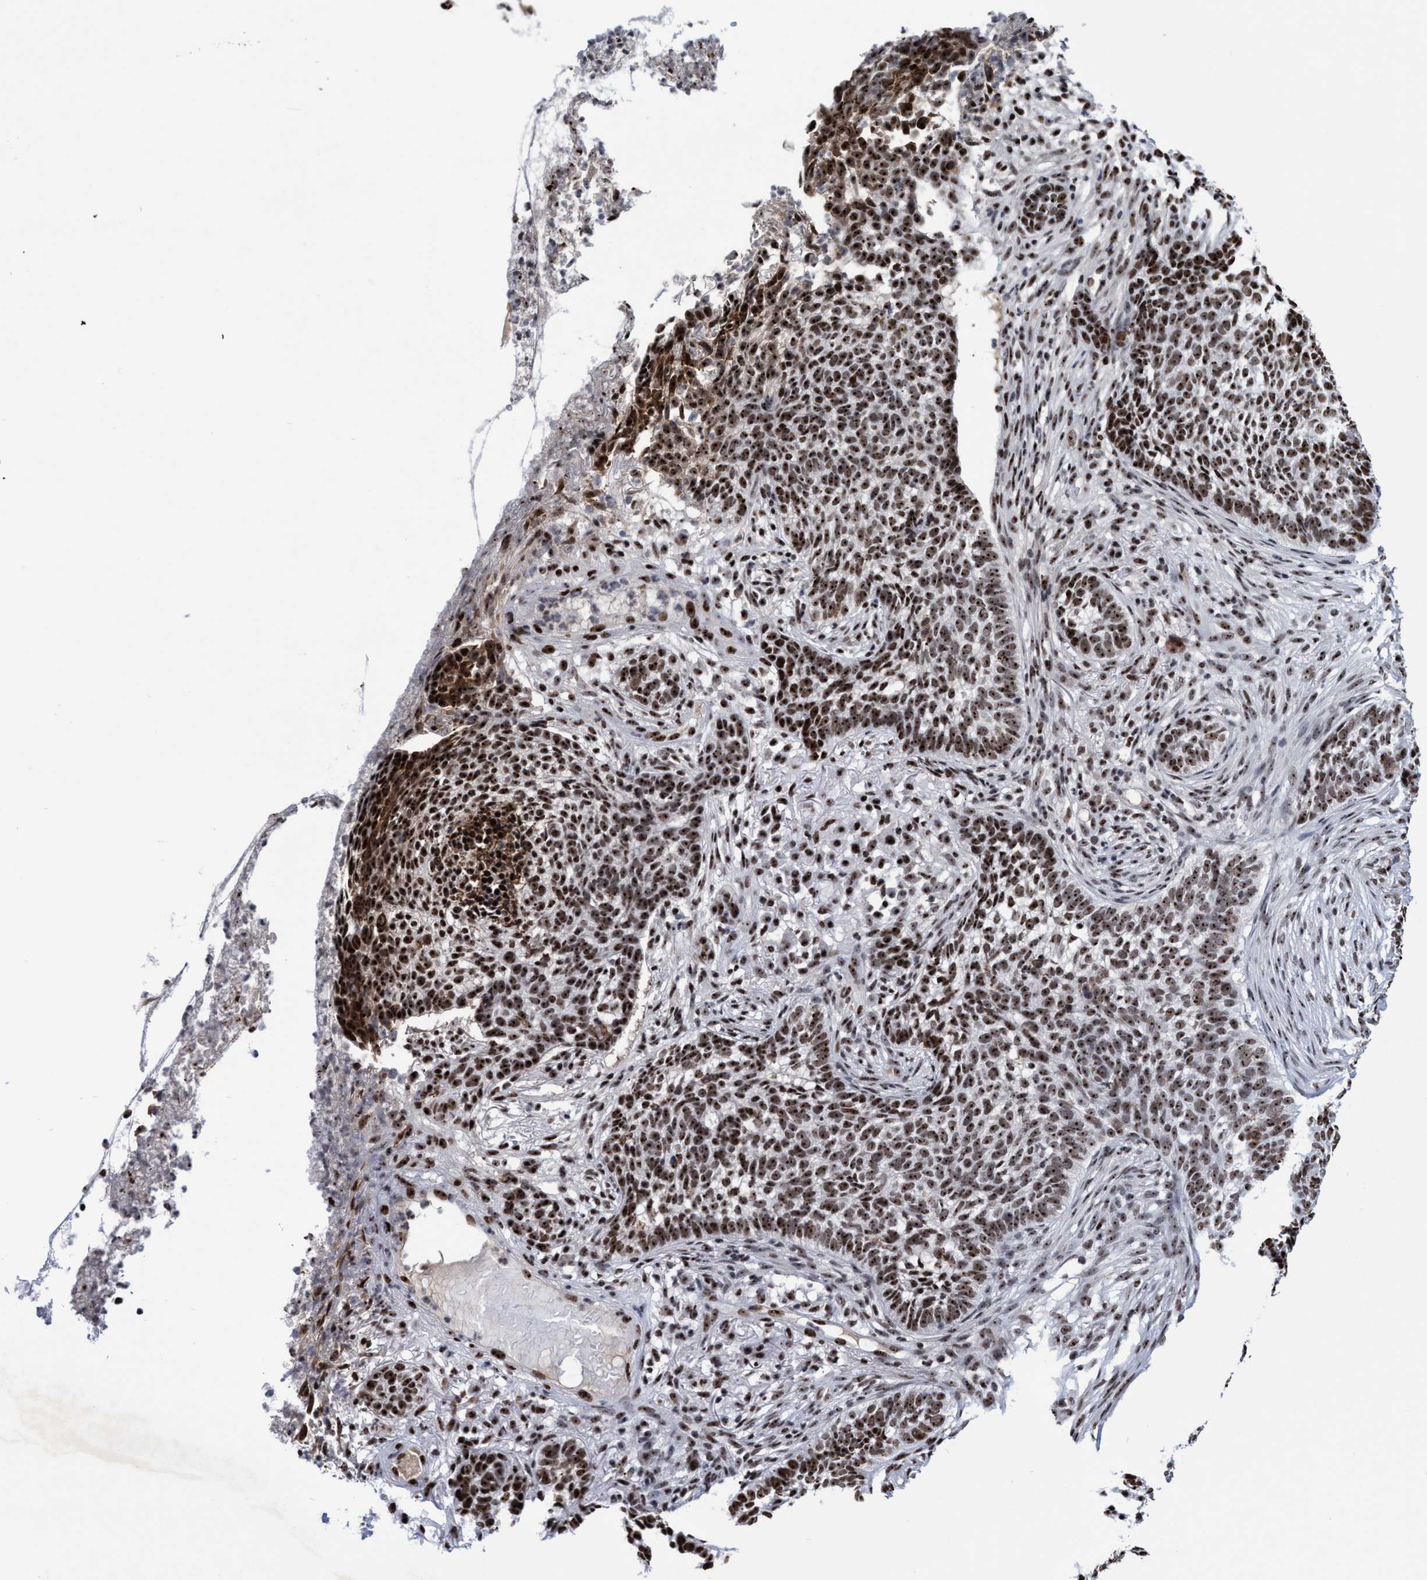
{"staining": {"intensity": "strong", "quantity": ">75%", "location": "nuclear"}, "tissue": "skin cancer", "cell_type": "Tumor cells", "image_type": "cancer", "snomed": [{"axis": "morphology", "description": "Basal cell carcinoma"}, {"axis": "topography", "description": "Skin"}], "caption": "Immunohistochemical staining of human skin cancer exhibits high levels of strong nuclear expression in approximately >75% of tumor cells.", "gene": "EFCAB10", "patient": {"sex": "male", "age": 85}}